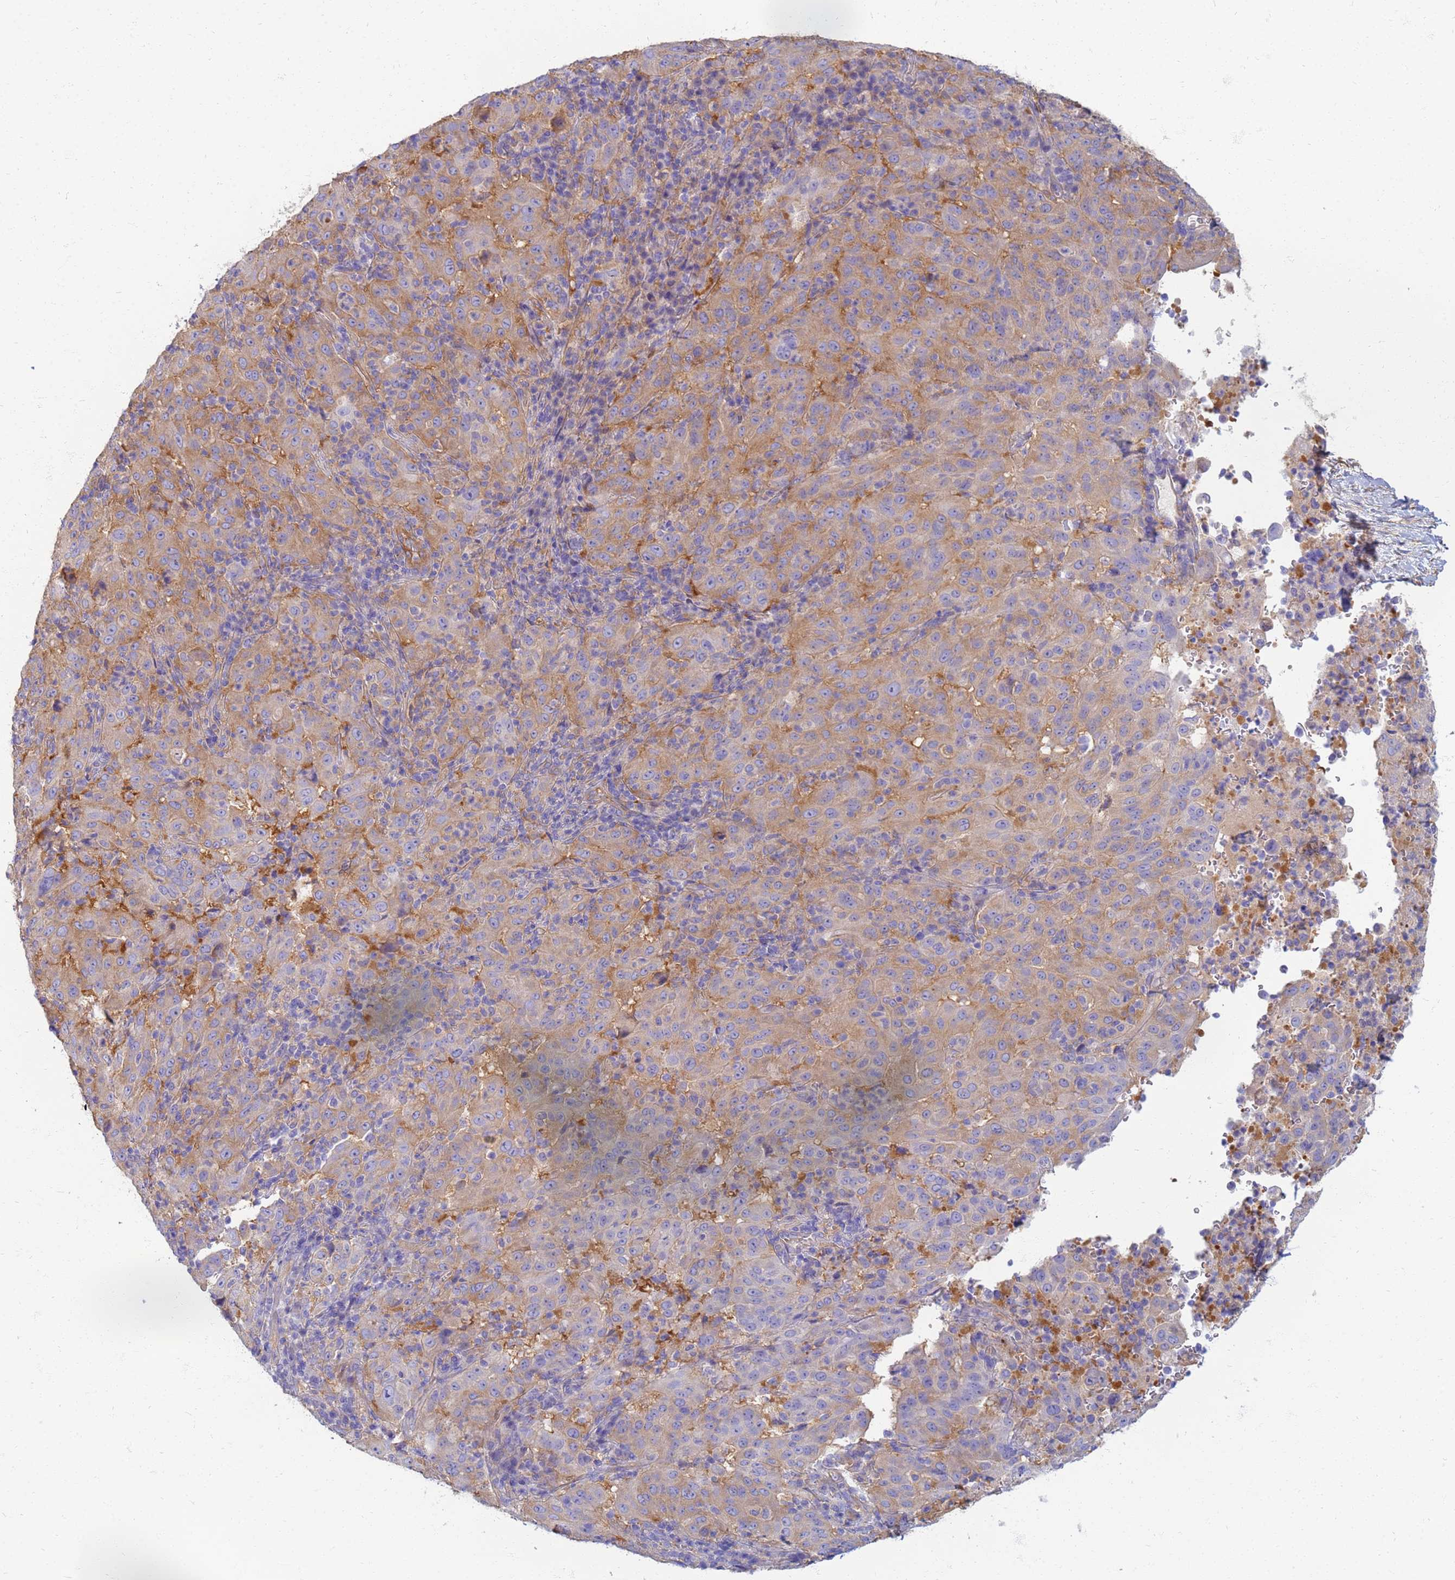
{"staining": {"intensity": "moderate", "quantity": "25%-75%", "location": "cytoplasmic/membranous"}, "tissue": "pancreatic cancer", "cell_type": "Tumor cells", "image_type": "cancer", "snomed": [{"axis": "morphology", "description": "Adenocarcinoma, NOS"}, {"axis": "topography", "description": "Pancreas"}], "caption": "IHC of pancreatic cancer reveals medium levels of moderate cytoplasmic/membranous staining in approximately 25%-75% of tumor cells. (DAB (3,3'-diaminobenzidine) = brown stain, brightfield microscopy at high magnification).", "gene": "EEA1", "patient": {"sex": "male", "age": 63}}